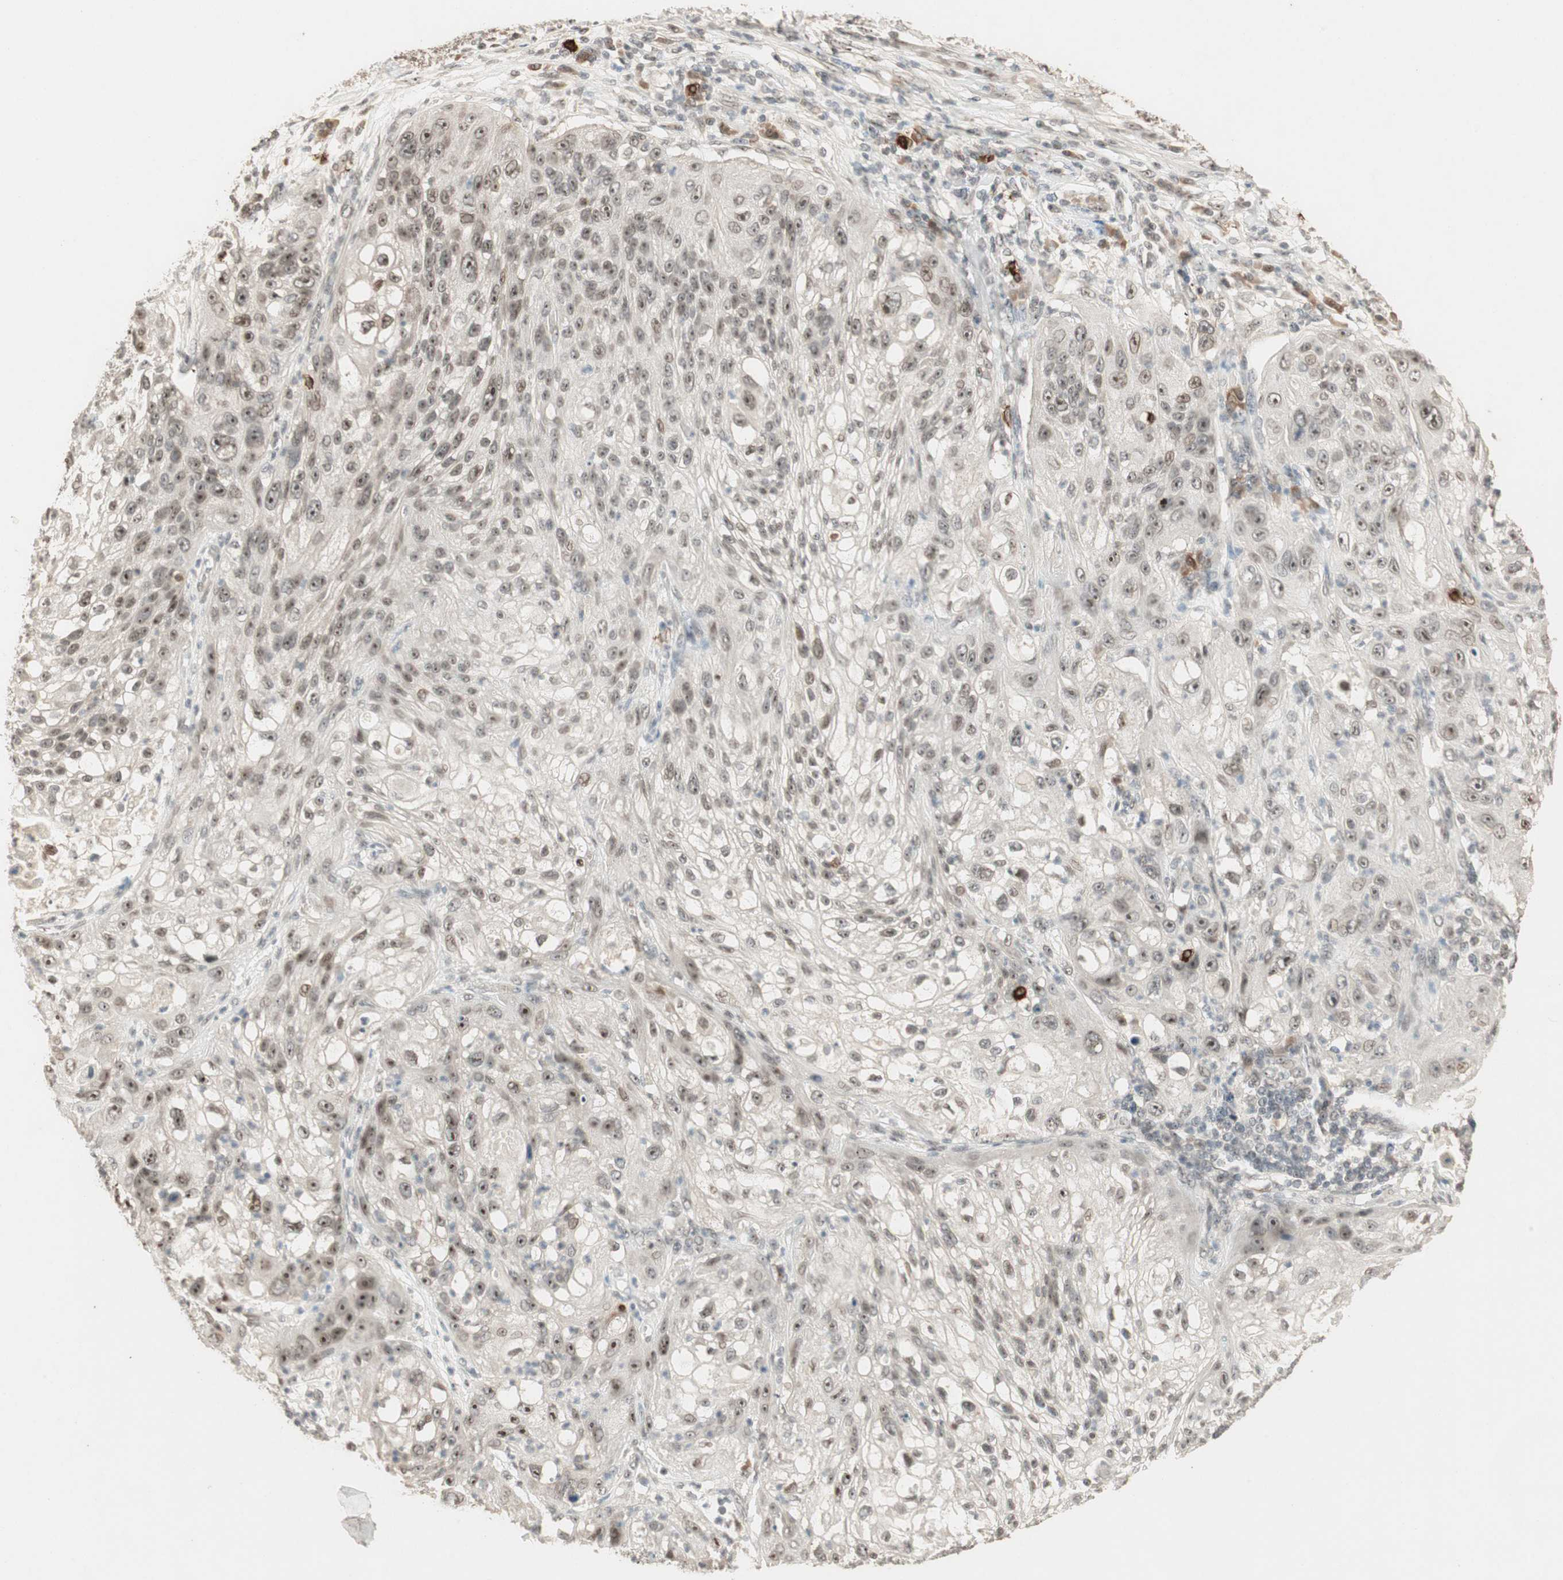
{"staining": {"intensity": "moderate", "quantity": ">75%", "location": "nuclear"}, "tissue": "lung cancer", "cell_type": "Tumor cells", "image_type": "cancer", "snomed": [{"axis": "morphology", "description": "Inflammation, NOS"}, {"axis": "morphology", "description": "Squamous cell carcinoma, NOS"}, {"axis": "topography", "description": "Lymph node"}, {"axis": "topography", "description": "Soft tissue"}, {"axis": "topography", "description": "Lung"}], "caption": "Protein analysis of lung cancer tissue displays moderate nuclear expression in approximately >75% of tumor cells.", "gene": "ETV4", "patient": {"sex": "male", "age": 66}}